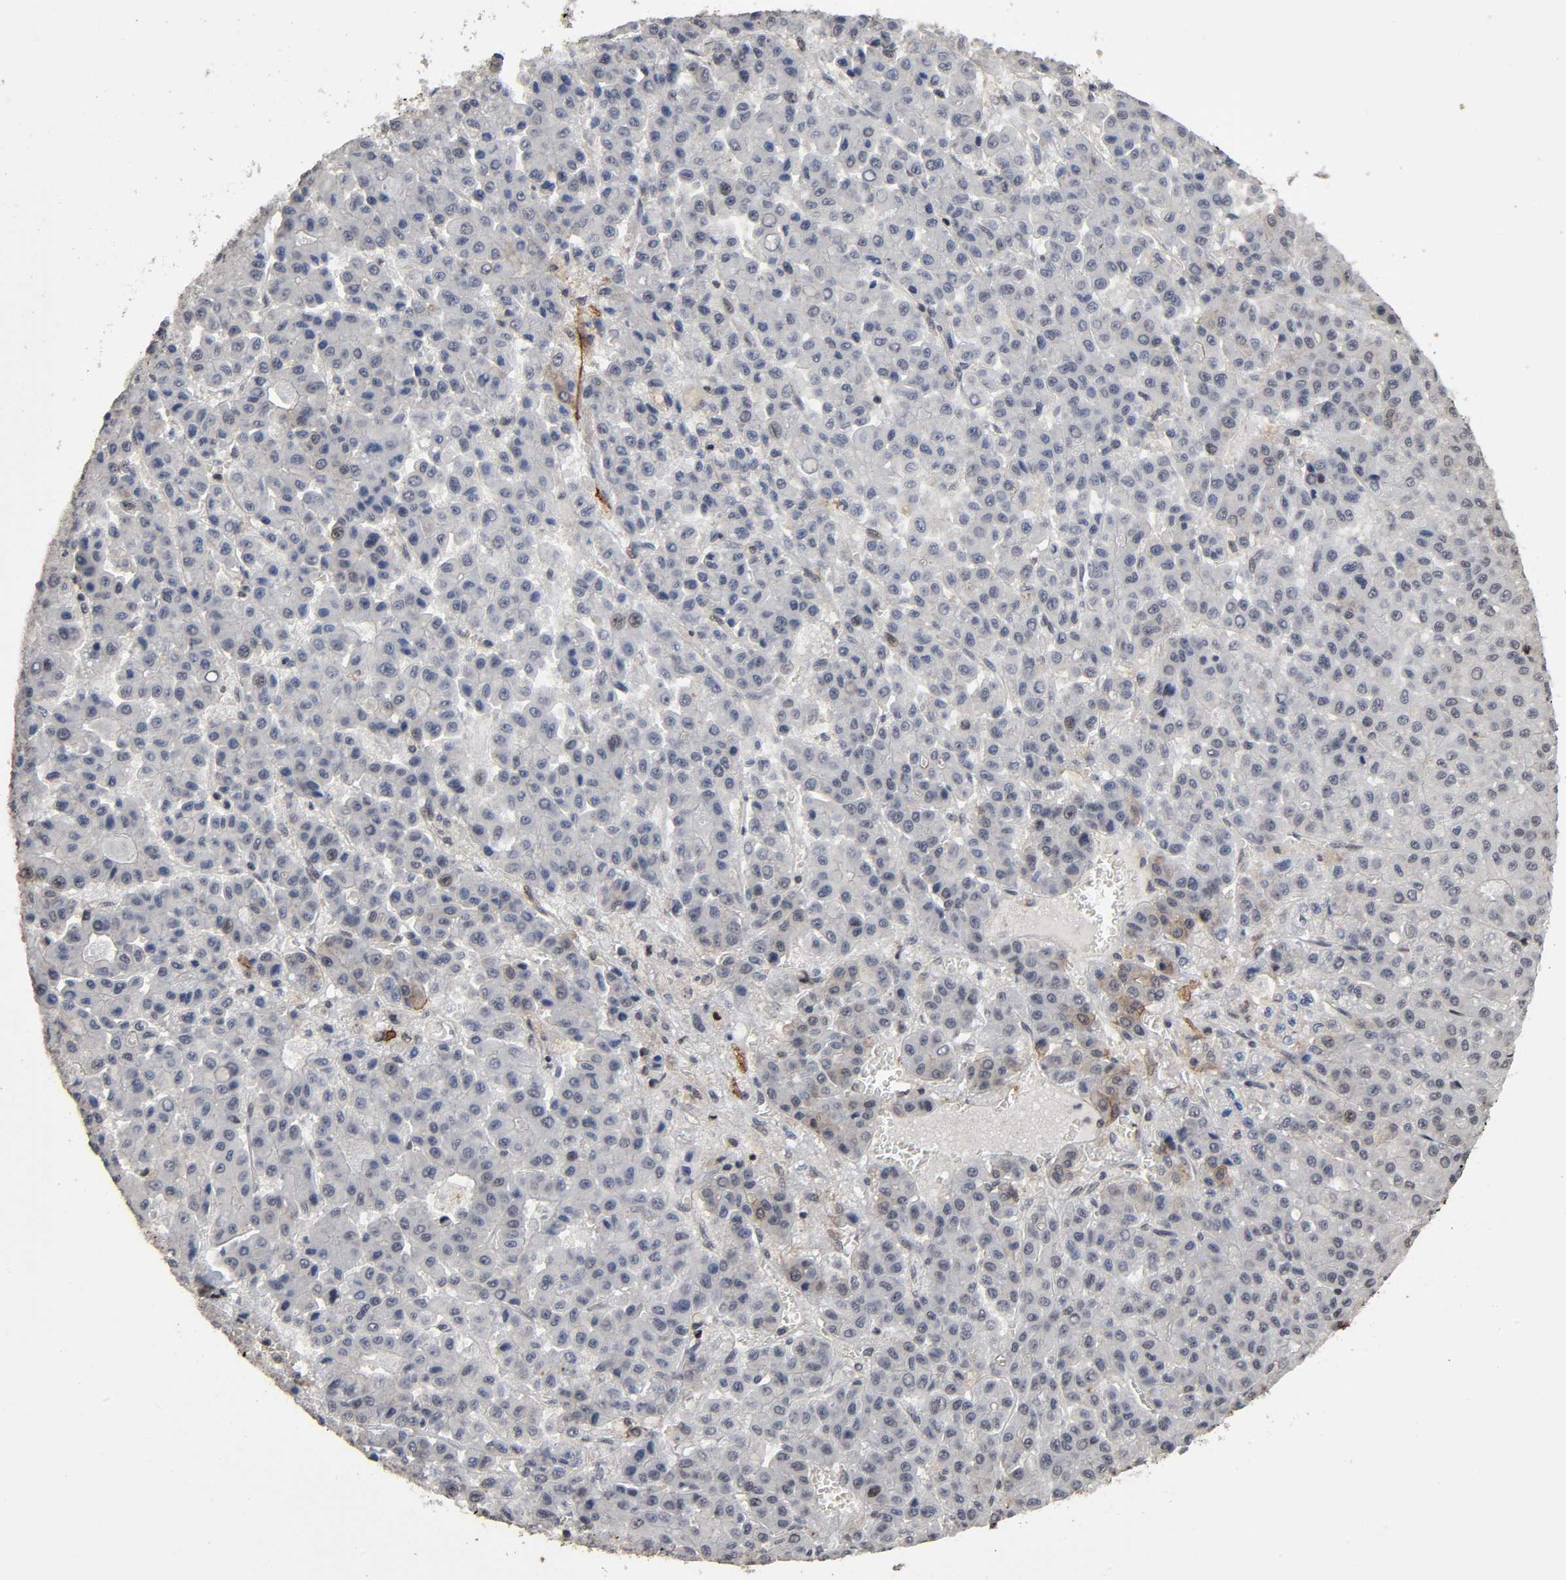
{"staining": {"intensity": "weak", "quantity": "<25%", "location": "cytoplasmic/membranous"}, "tissue": "liver cancer", "cell_type": "Tumor cells", "image_type": "cancer", "snomed": [{"axis": "morphology", "description": "Carcinoma, Hepatocellular, NOS"}, {"axis": "topography", "description": "Liver"}], "caption": "Immunohistochemistry of liver cancer (hepatocellular carcinoma) exhibits no expression in tumor cells. (DAB IHC visualized using brightfield microscopy, high magnification).", "gene": "AHNAK2", "patient": {"sex": "male", "age": 70}}